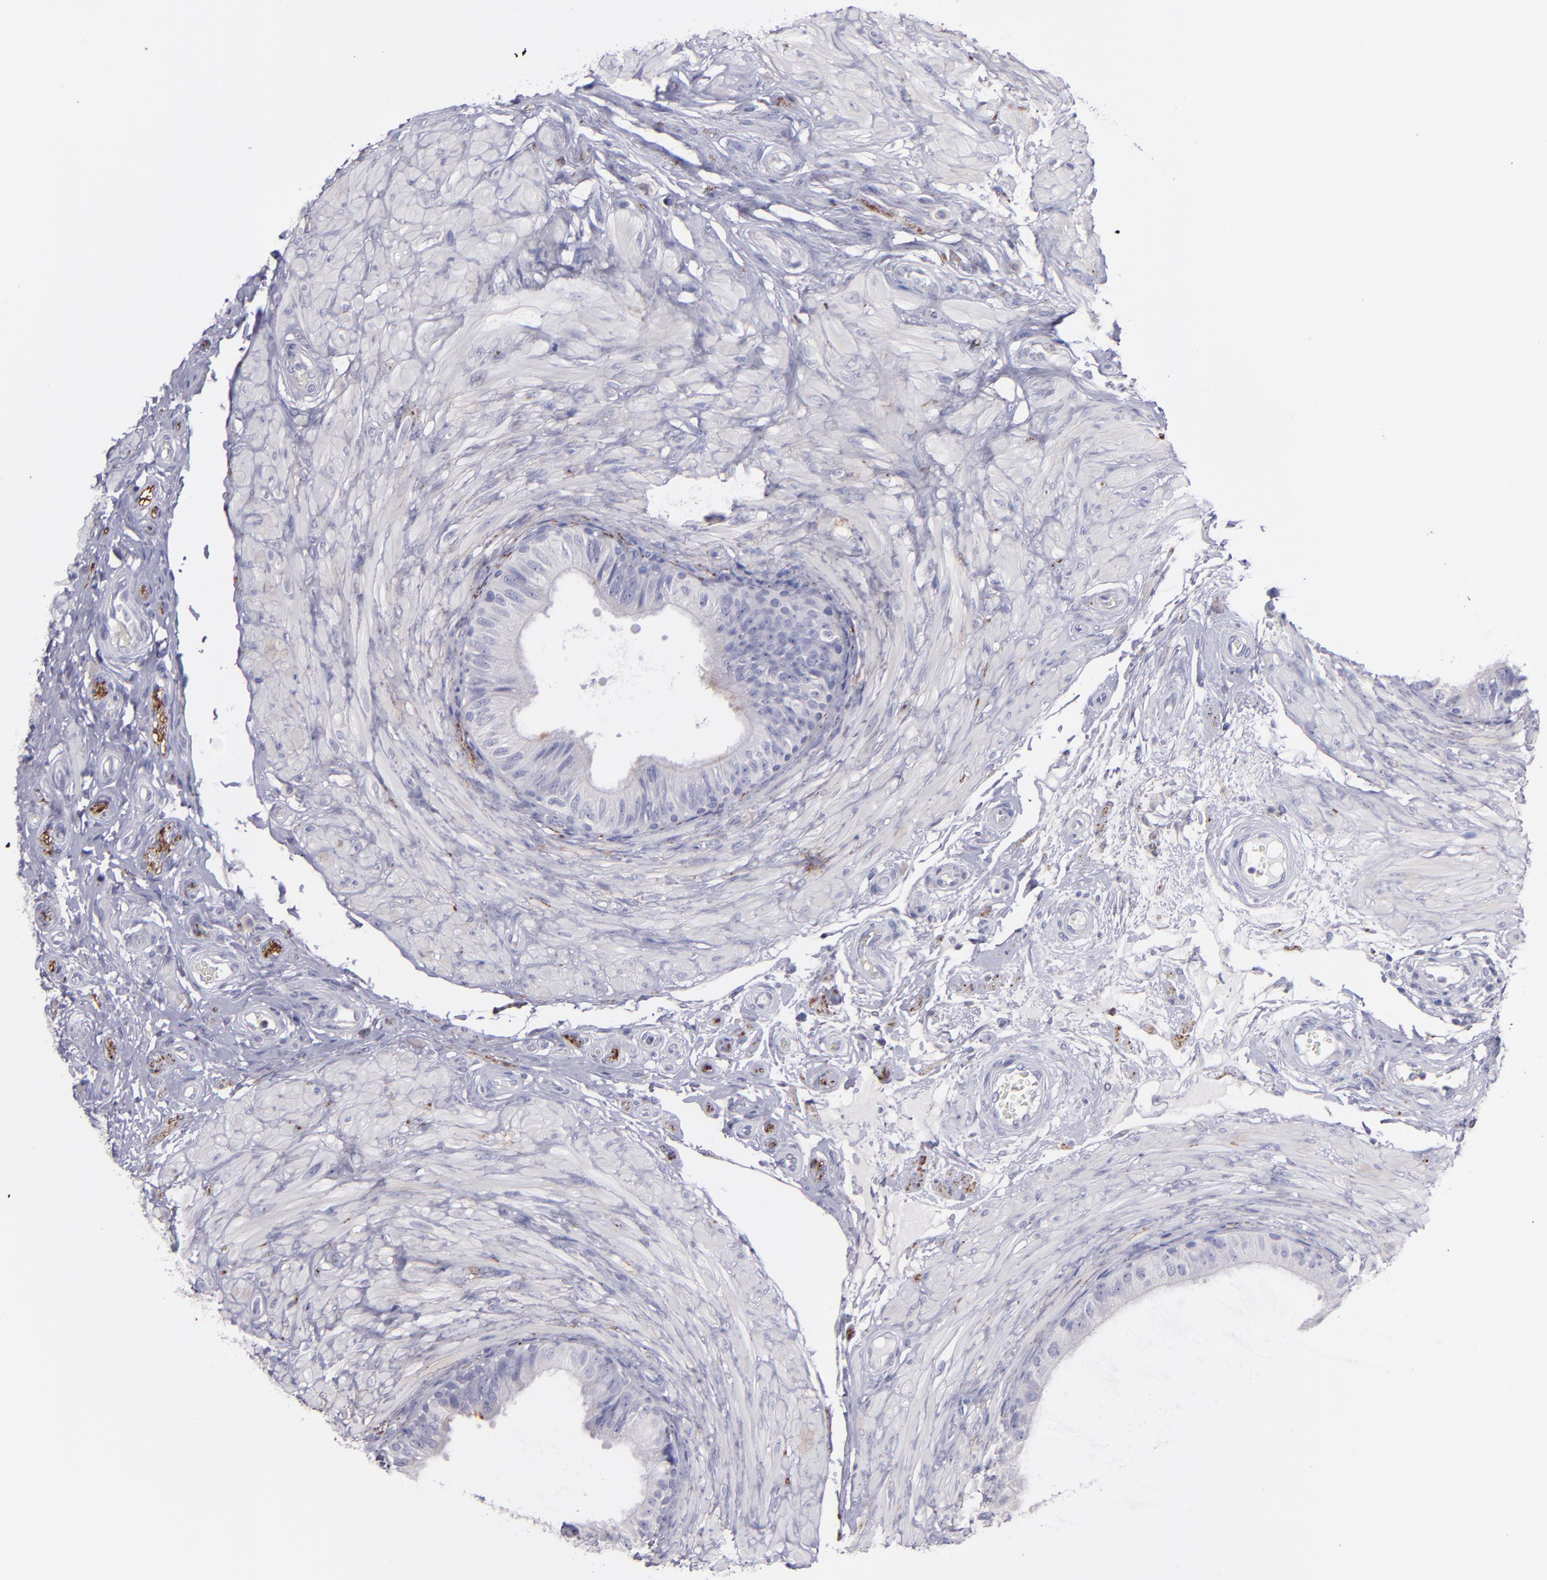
{"staining": {"intensity": "negative", "quantity": "none", "location": "none"}, "tissue": "epididymis", "cell_type": "Glandular cells", "image_type": "normal", "snomed": [{"axis": "morphology", "description": "Normal tissue, NOS"}, {"axis": "topography", "description": "Epididymis"}], "caption": "A micrograph of human epididymis is negative for staining in glandular cells. The staining is performed using DAB brown chromogen with nuclei counter-stained in using hematoxylin.", "gene": "SNAP25", "patient": {"sex": "male", "age": 68}}